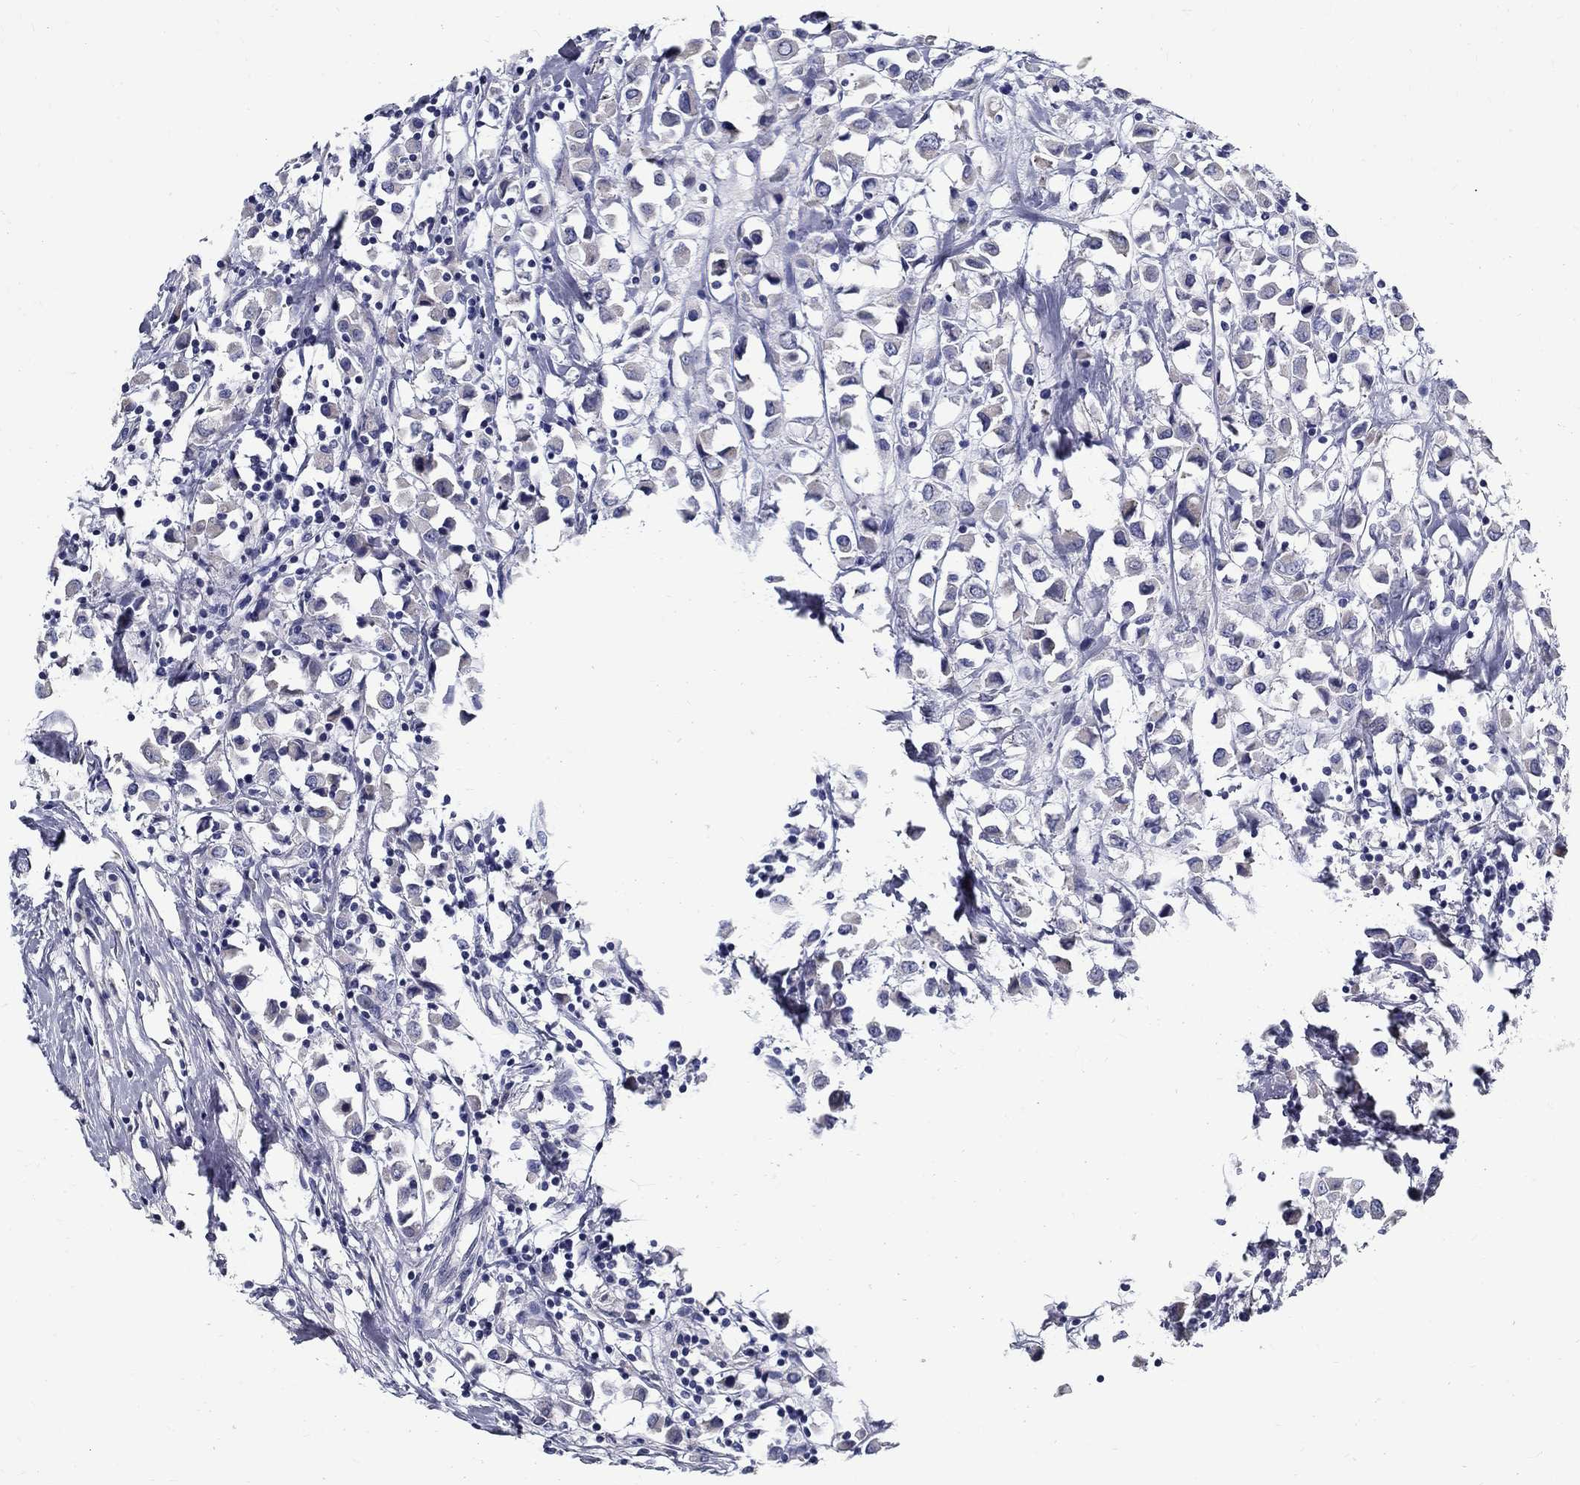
{"staining": {"intensity": "negative", "quantity": "none", "location": "none"}, "tissue": "breast cancer", "cell_type": "Tumor cells", "image_type": "cancer", "snomed": [{"axis": "morphology", "description": "Duct carcinoma"}, {"axis": "topography", "description": "Breast"}], "caption": "Immunohistochemical staining of human breast cancer (infiltrating ductal carcinoma) exhibits no significant staining in tumor cells.", "gene": "TGM4", "patient": {"sex": "female", "age": 61}}